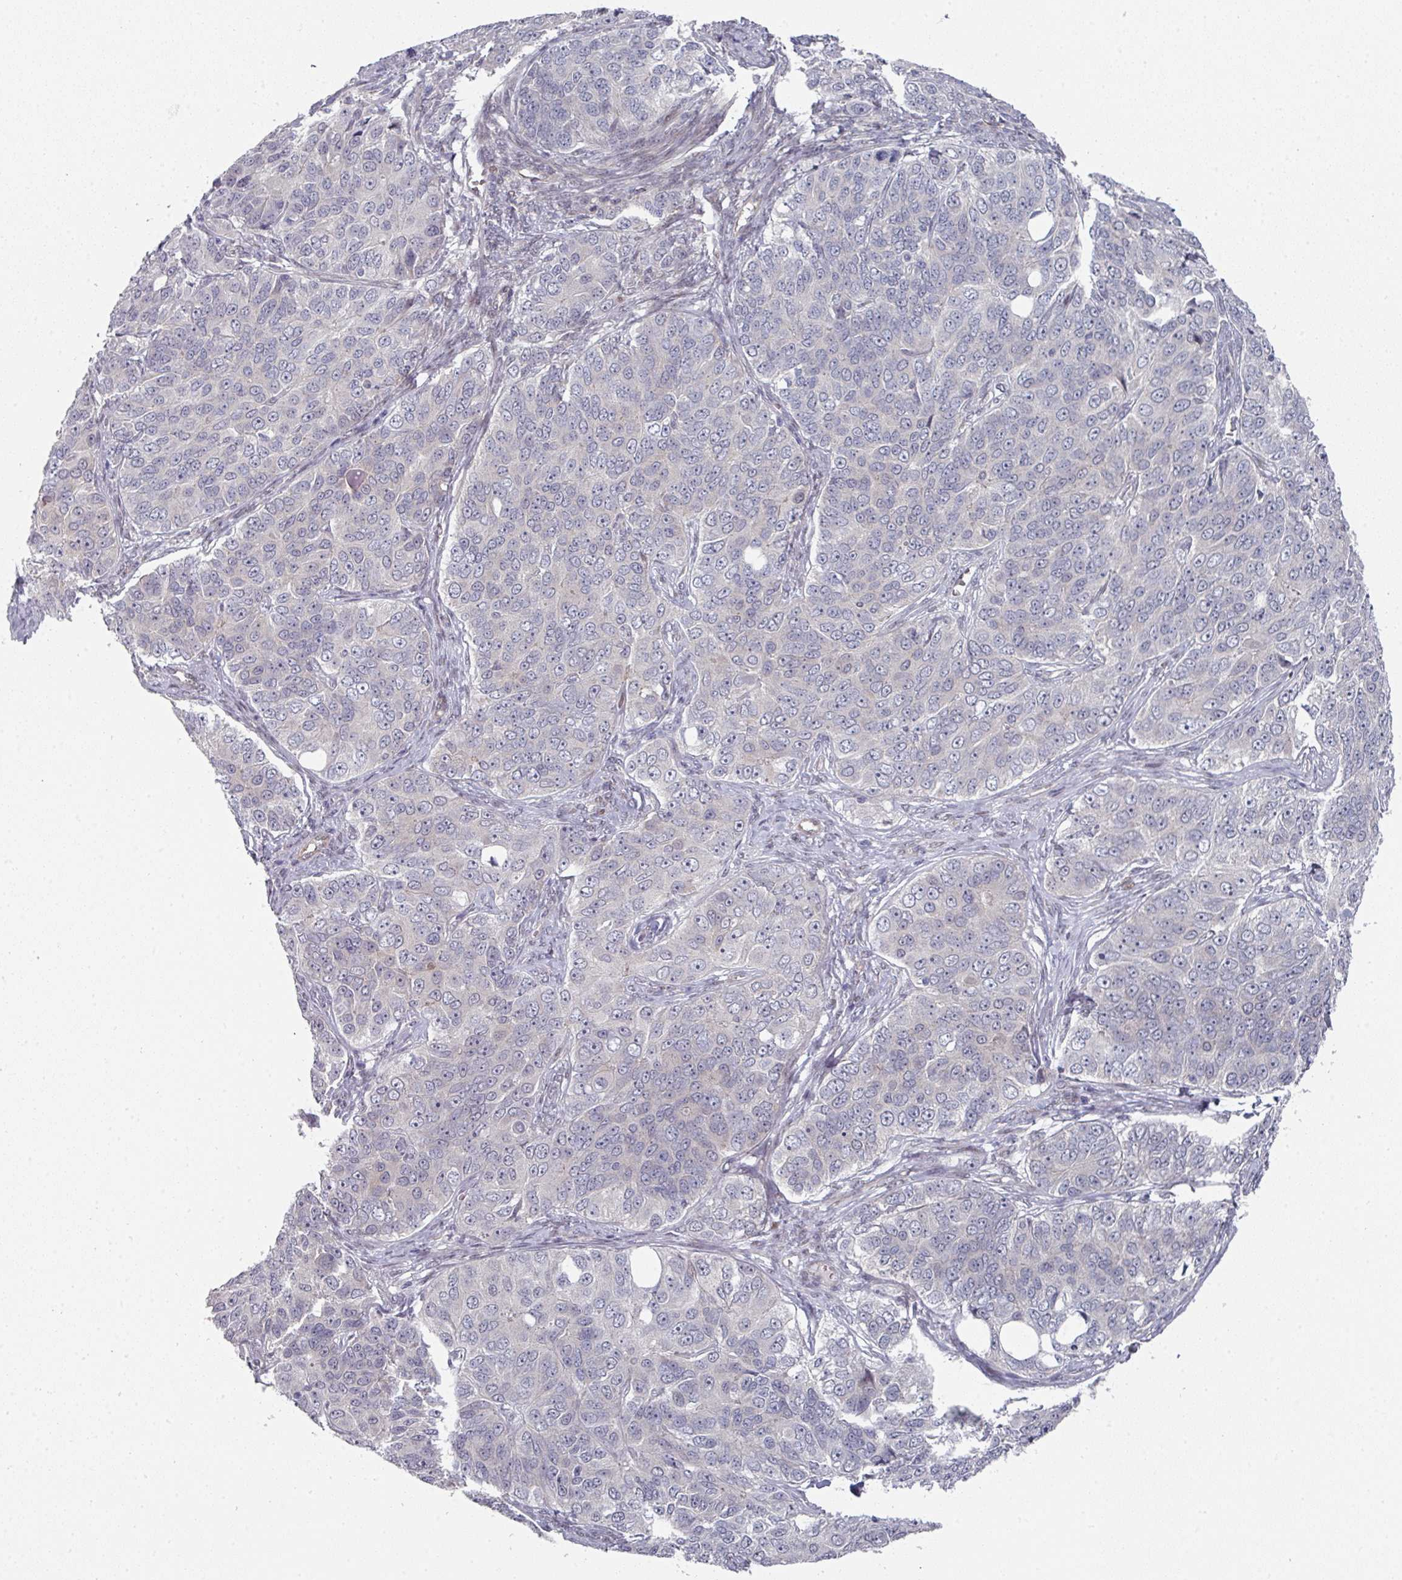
{"staining": {"intensity": "negative", "quantity": "none", "location": "none"}, "tissue": "ovarian cancer", "cell_type": "Tumor cells", "image_type": "cancer", "snomed": [{"axis": "morphology", "description": "Carcinoma, endometroid"}, {"axis": "topography", "description": "Ovary"}], "caption": "Tumor cells are negative for brown protein staining in ovarian endometroid carcinoma. (Brightfield microscopy of DAB immunohistochemistry (IHC) at high magnification).", "gene": "TMCC1", "patient": {"sex": "female", "age": 51}}